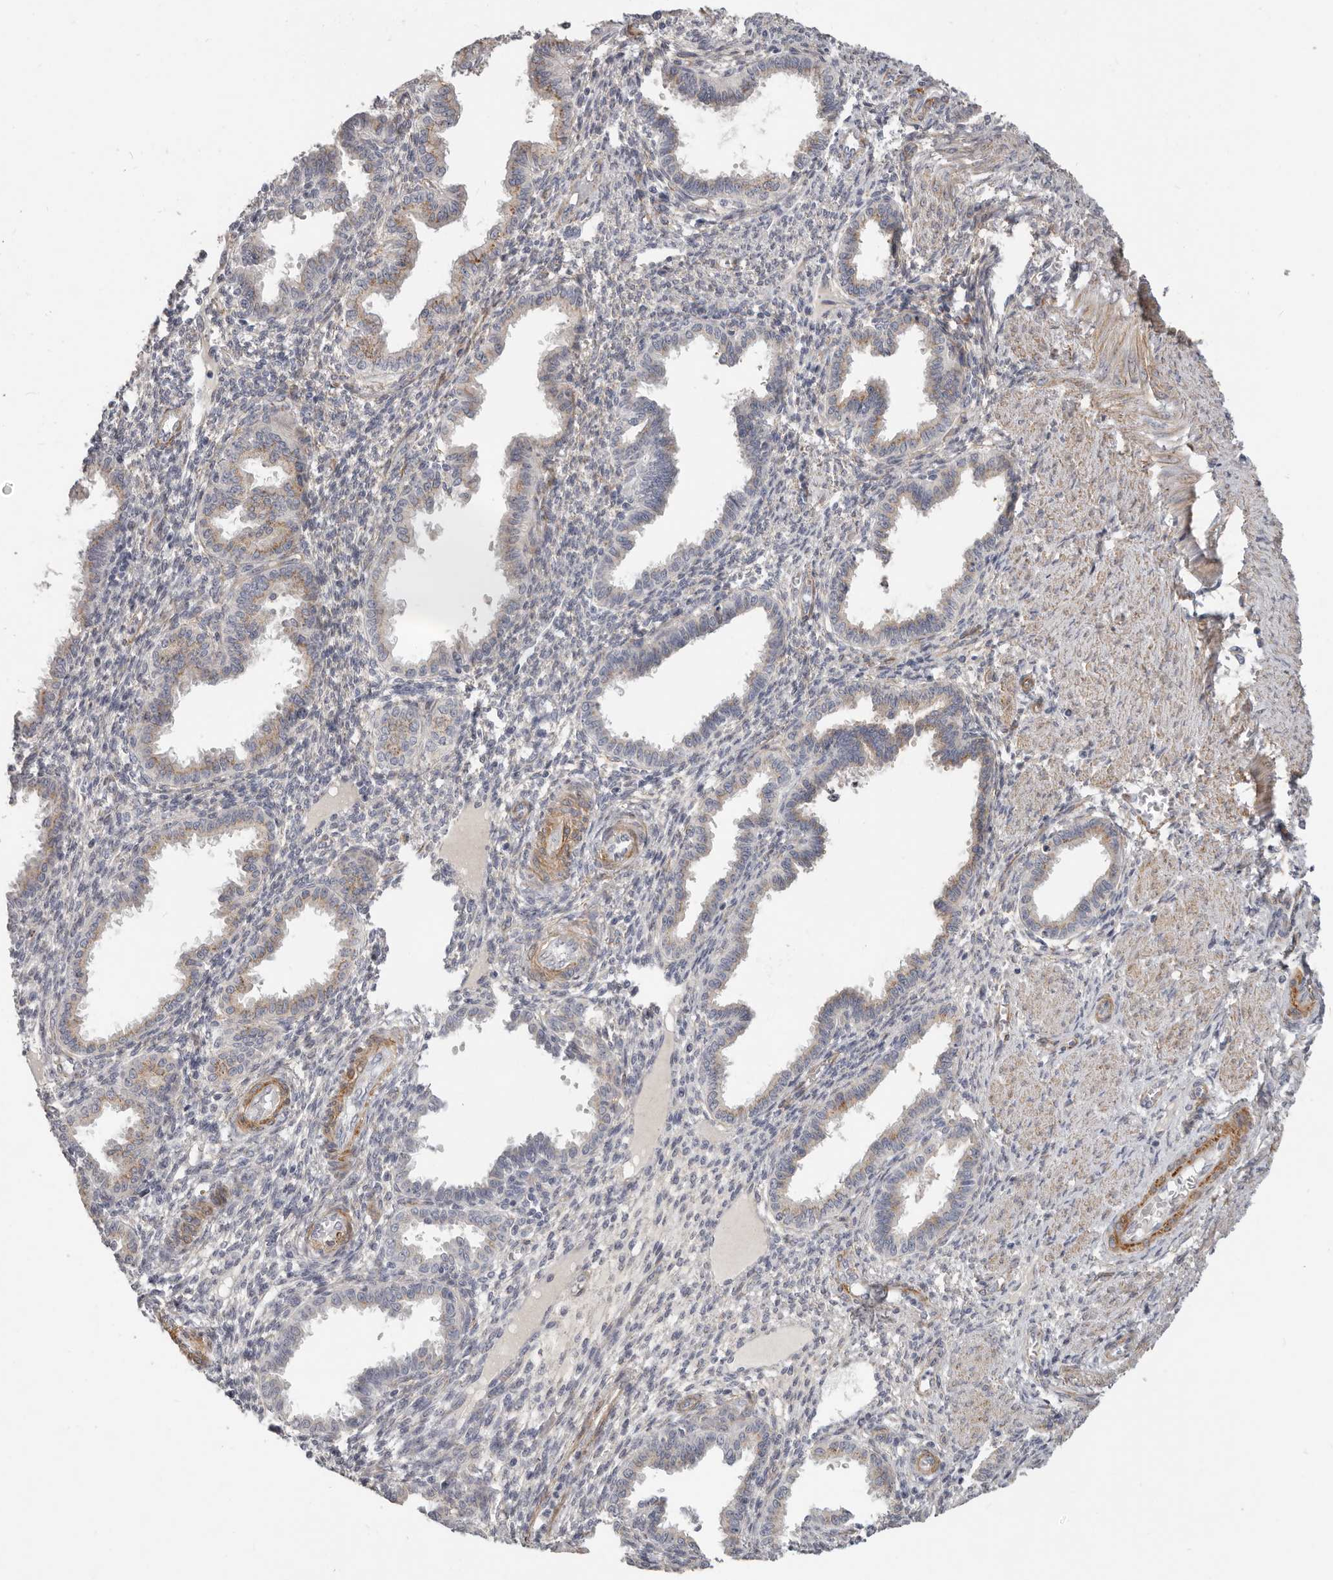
{"staining": {"intensity": "weak", "quantity": "<25%", "location": "cytoplasmic/membranous"}, "tissue": "endometrium", "cell_type": "Cells in endometrial stroma", "image_type": "normal", "snomed": [{"axis": "morphology", "description": "Normal tissue, NOS"}, {"axis": "topography", "description": "Endometrium"}], "caption": "Cells in endometrial stroma show no significant positivity in unremarkable endometrium. (DAB IHC visualized using brightfield microscopy, high magnification).", "gene": "RABAC1", "patient": {"sex": "female", "age": 33}}